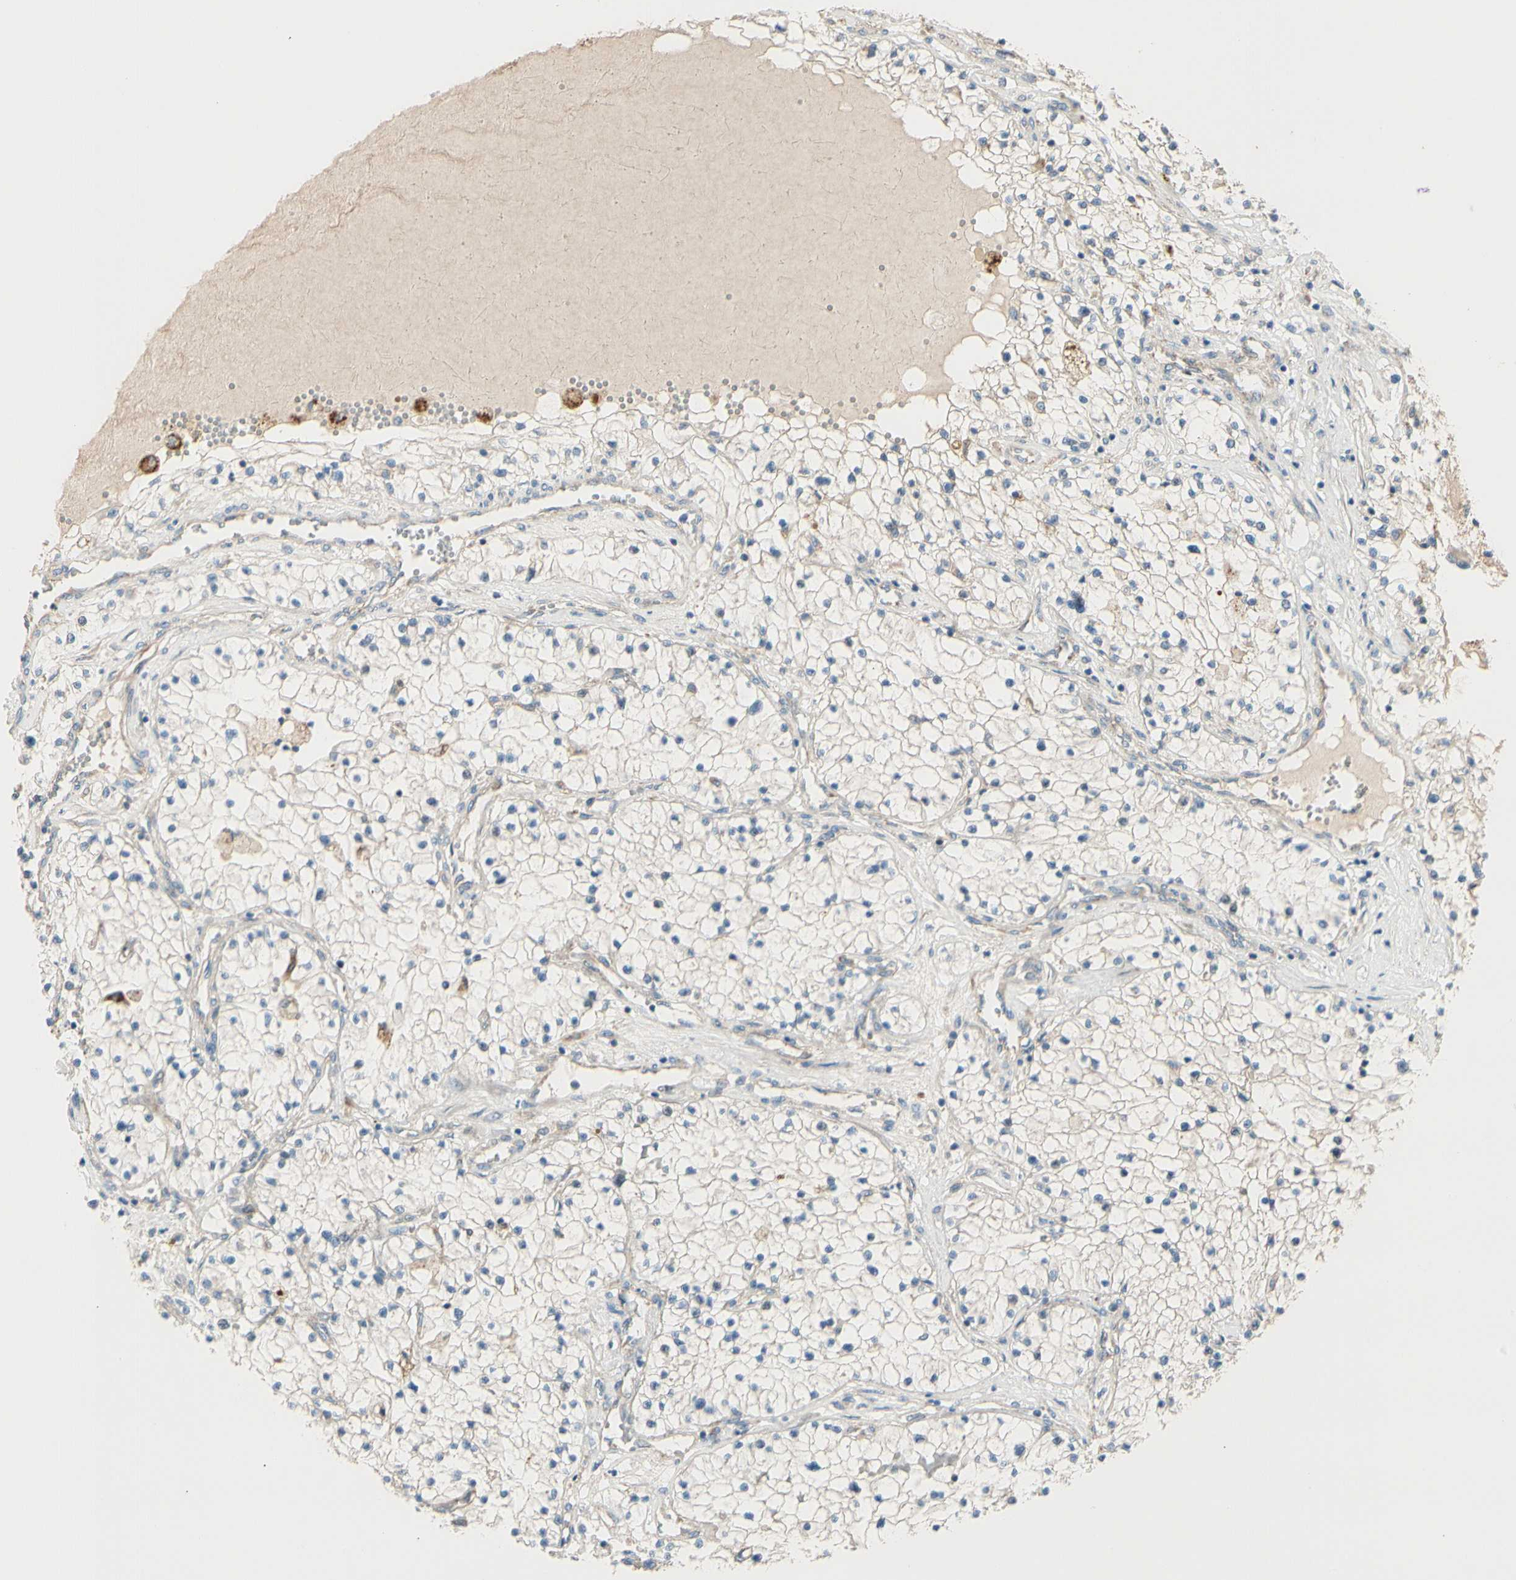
{"staining": {"intensity": "weak", "quantity": ">75%", "location": "cytoplasmic/membranous"}, "tissue": "renal cancer", "cell_type": "Tumor cells", "image_type": "cancer", "snomed": [{"axis": "morphology", "description": "Adenocarcinoma, NOS"}, {"axis": "topography", "description": "Kidney"}], "caption": "Weak cytoplasmic/membranous staining for a protein is appreciated in about >75% of tumor cells of adenocarcinoma (renal) using immunohistochemistry (IHC).", "gene": "EPHA3", "patient": {"sex": "male", "age": 68}}